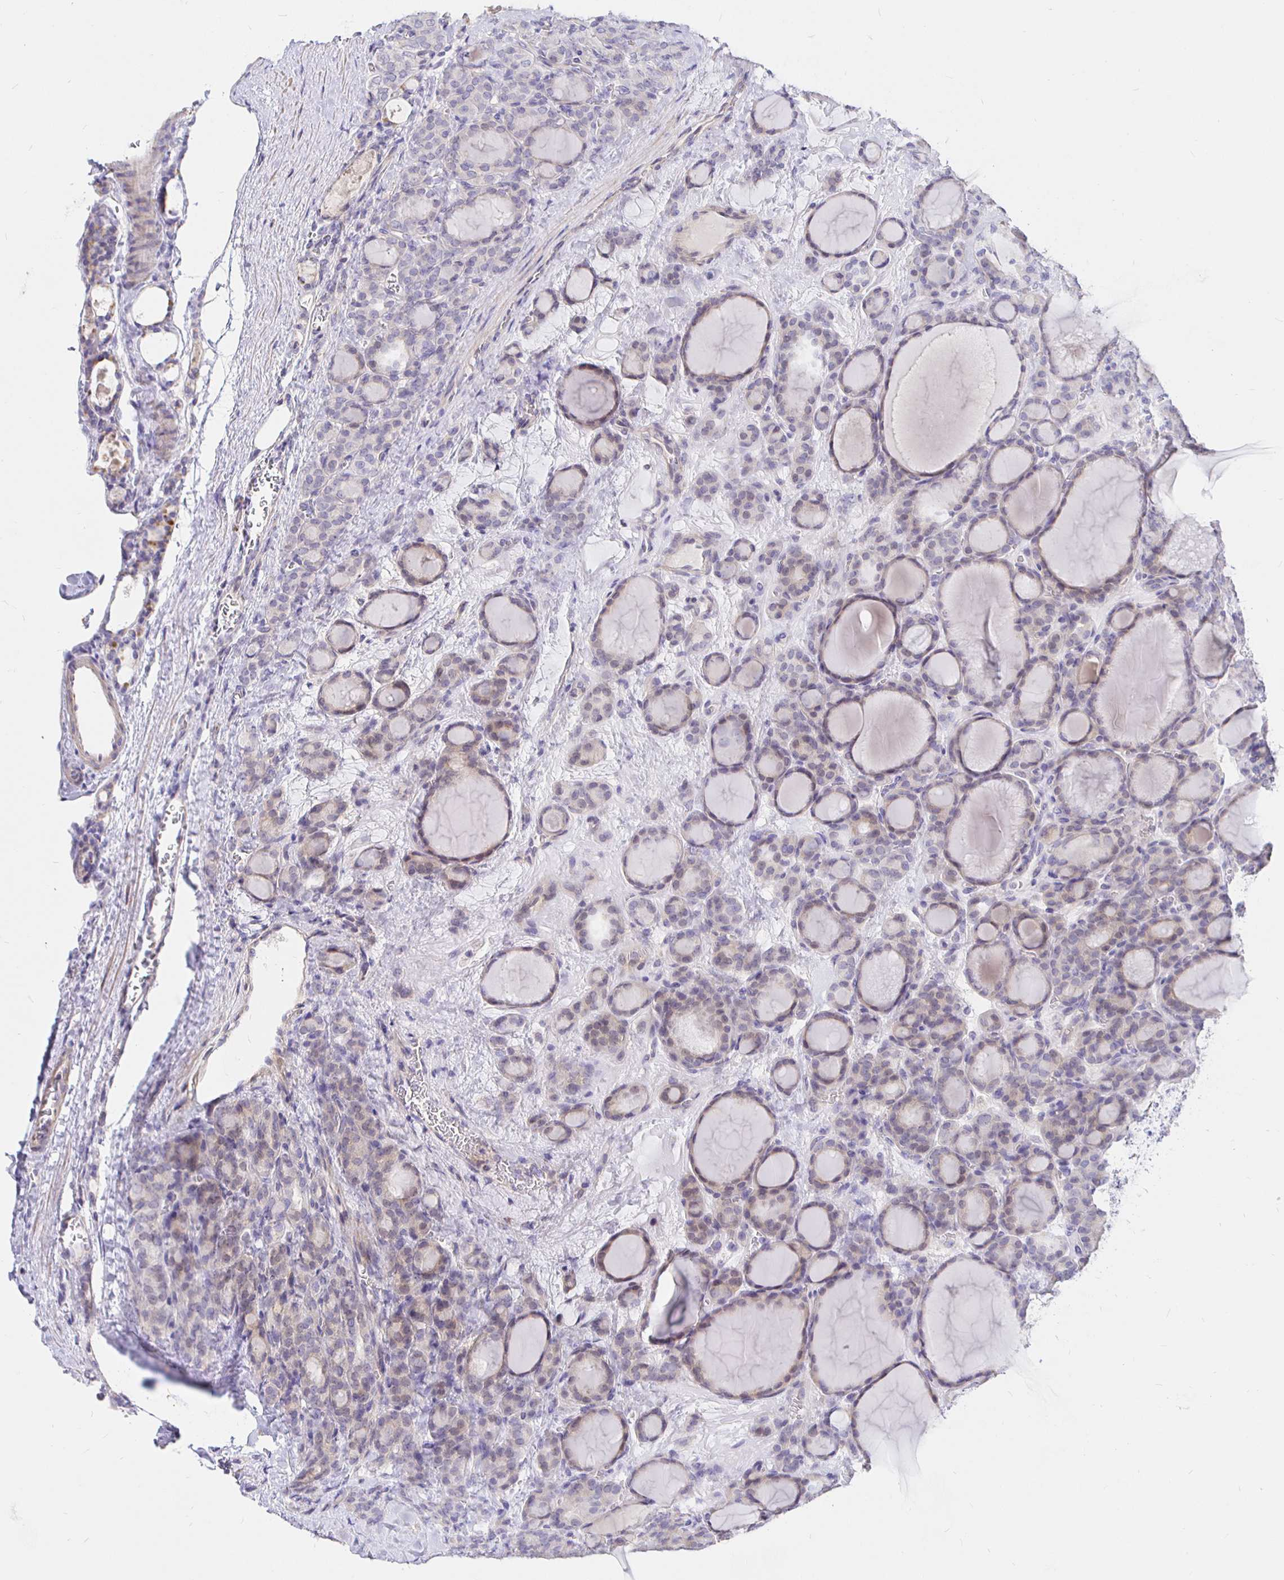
{"staining": {"intensity": "negative", "quantity": "none", "location": "none"}, "tissue": "thyroid cancer", "cell_type": "Tumor cells", "image_type": "cancer", "snomed": [{"axis": "morphology", "description": "Normal tissue, NOS"}, {"axis": "morphology", "description": "Follicular adenoma carcinoma, NOS"}, {"axis": "topography", "description": "Thyroid gland"}], "caption": "IHC of thyroid follicular adenoma carcinoma shows no staining in tumor cells.", "gene": "NECAB1", "patient": {"sex": "female", "age": 31}}